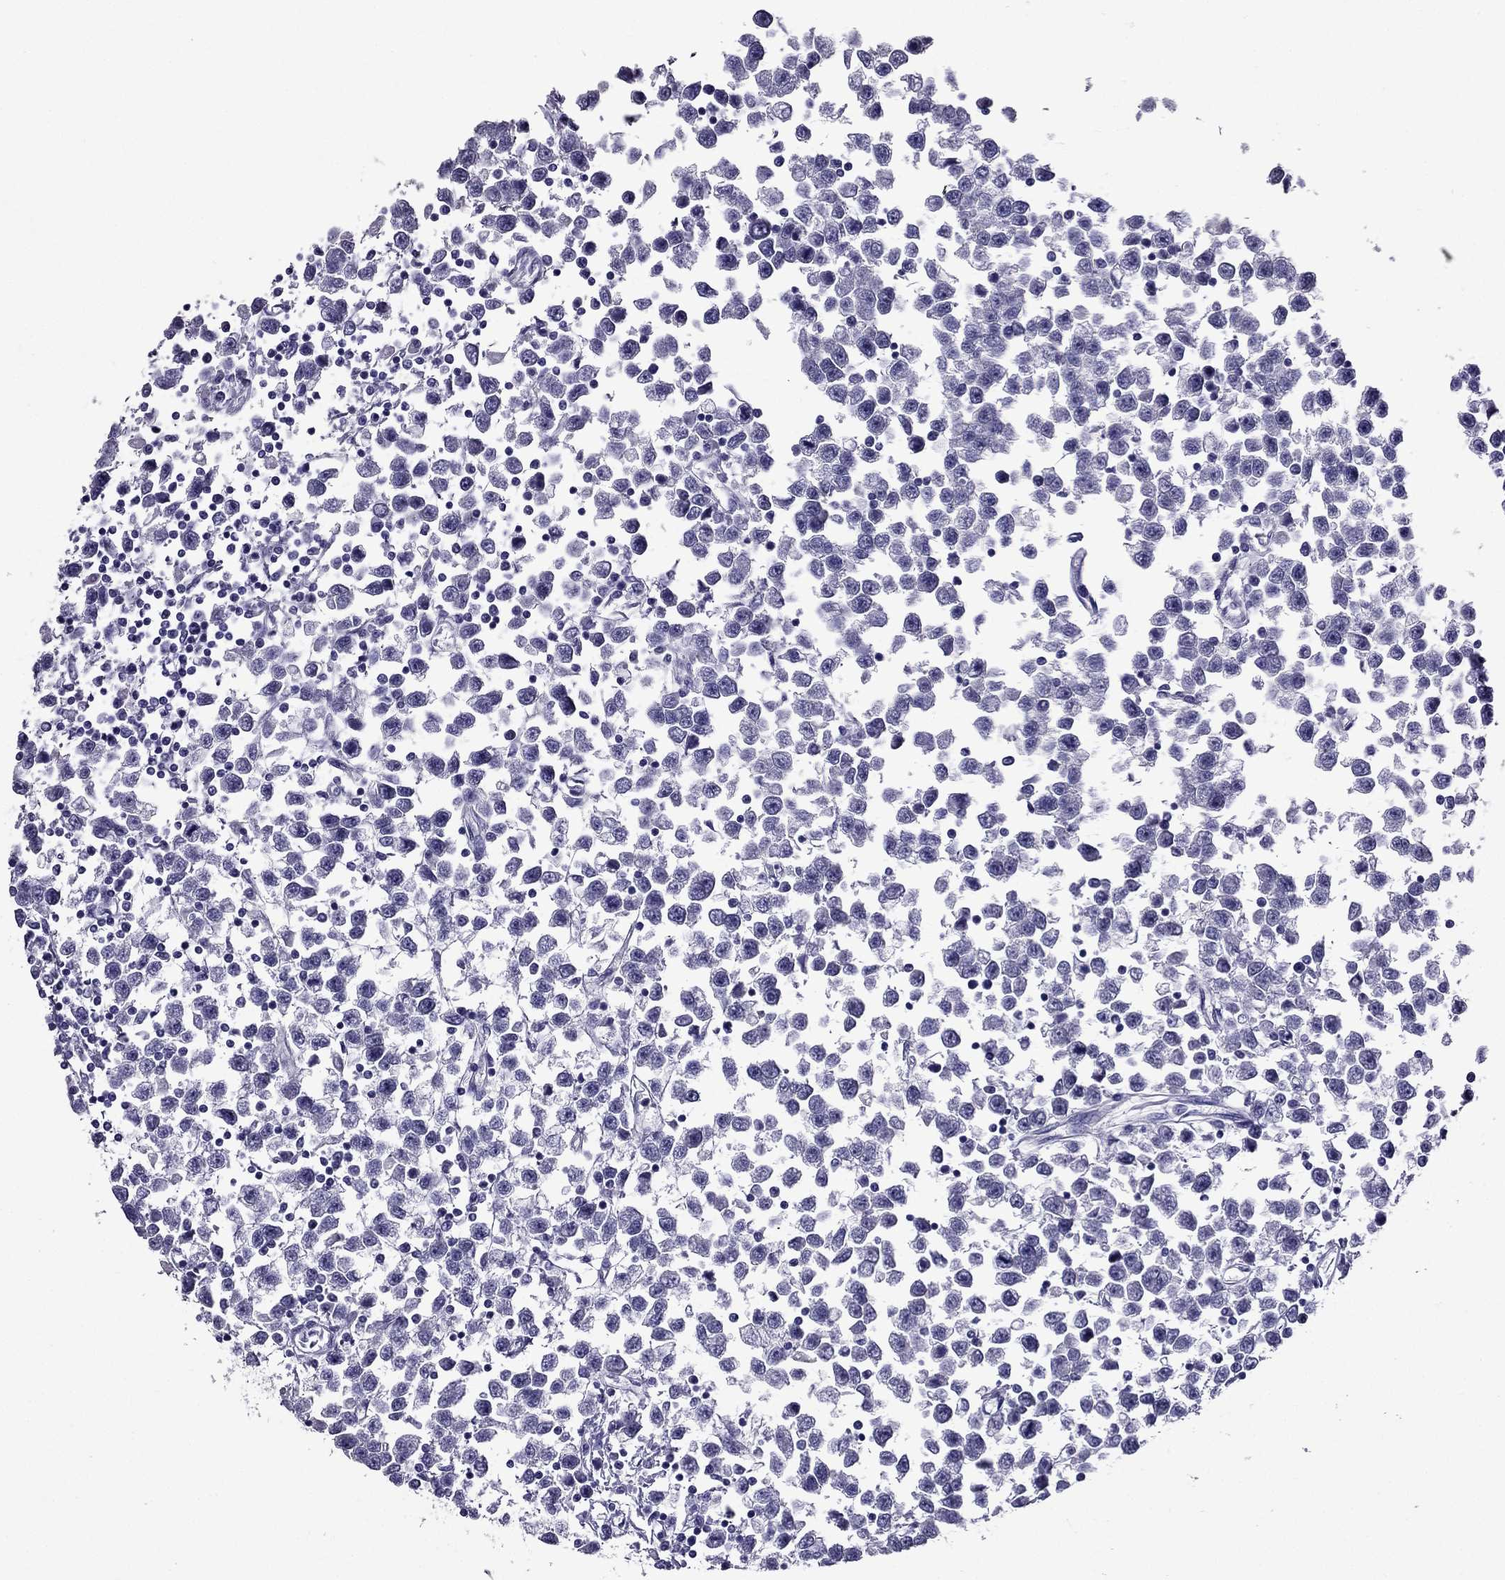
{"staining": {"intensity": "negative", "quantity": "none", "location": "none"}, "tissue": "testis cancer", "cell_type": "Tumor cells", "image_type": "cancer", "snomed": [{"axis": "morphology", "description": "Seminoma, NOS"}, {"axis": "topography", "description": "Testis"}], "caption": "IHC histopathology image of testis cancer (seminoma) stained for a protein (brown), which demonstrates no expression in tumor cells. (Brightfield microscopy of DAB (3,3'-diaminobenzidine) immunohistochemistry (IHC) at high magnification).", "gene": "ZNF541", "patient": {"sex": "male", "age": 34}}